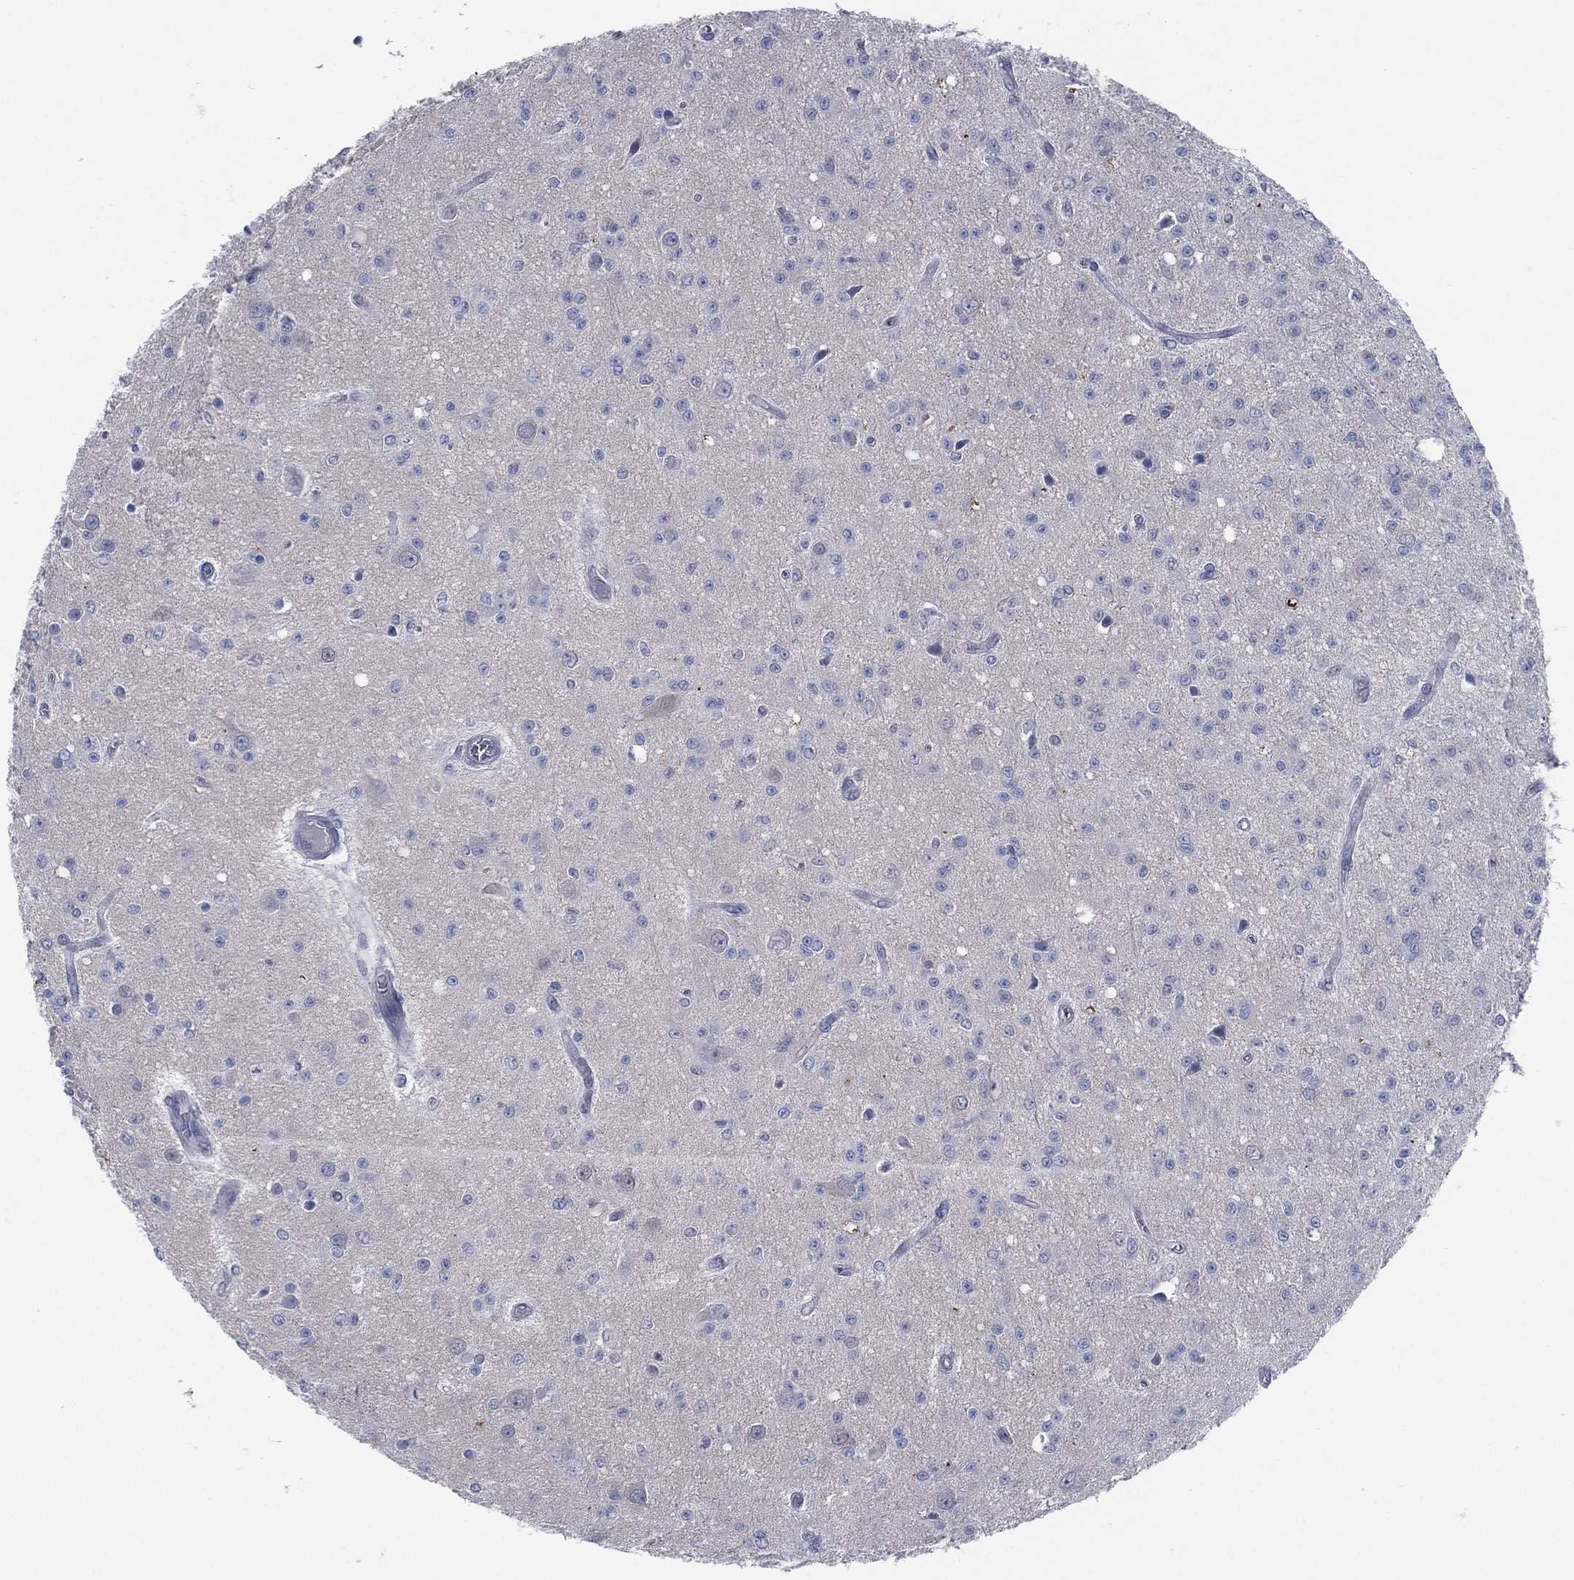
{"staining": {"intensity": "negative", "quantity": "none", "location": "none"}, "tissue": "glioma", "cell_type": "Tumor cells", "image_type": "cancer", "snomed": [{"axis": "morphology", "description": "Glioma, malignant, Low grade"}, {"axis": "topography", "description": "Brain"}], "caption": "Immunohistochemistry histopathology image of malignant low-grade glioma stained for a protein (brown), which displays no staining in tumor cells.", "gene": "C5orf46", "patient": {"sex": "female", "age": 45}}